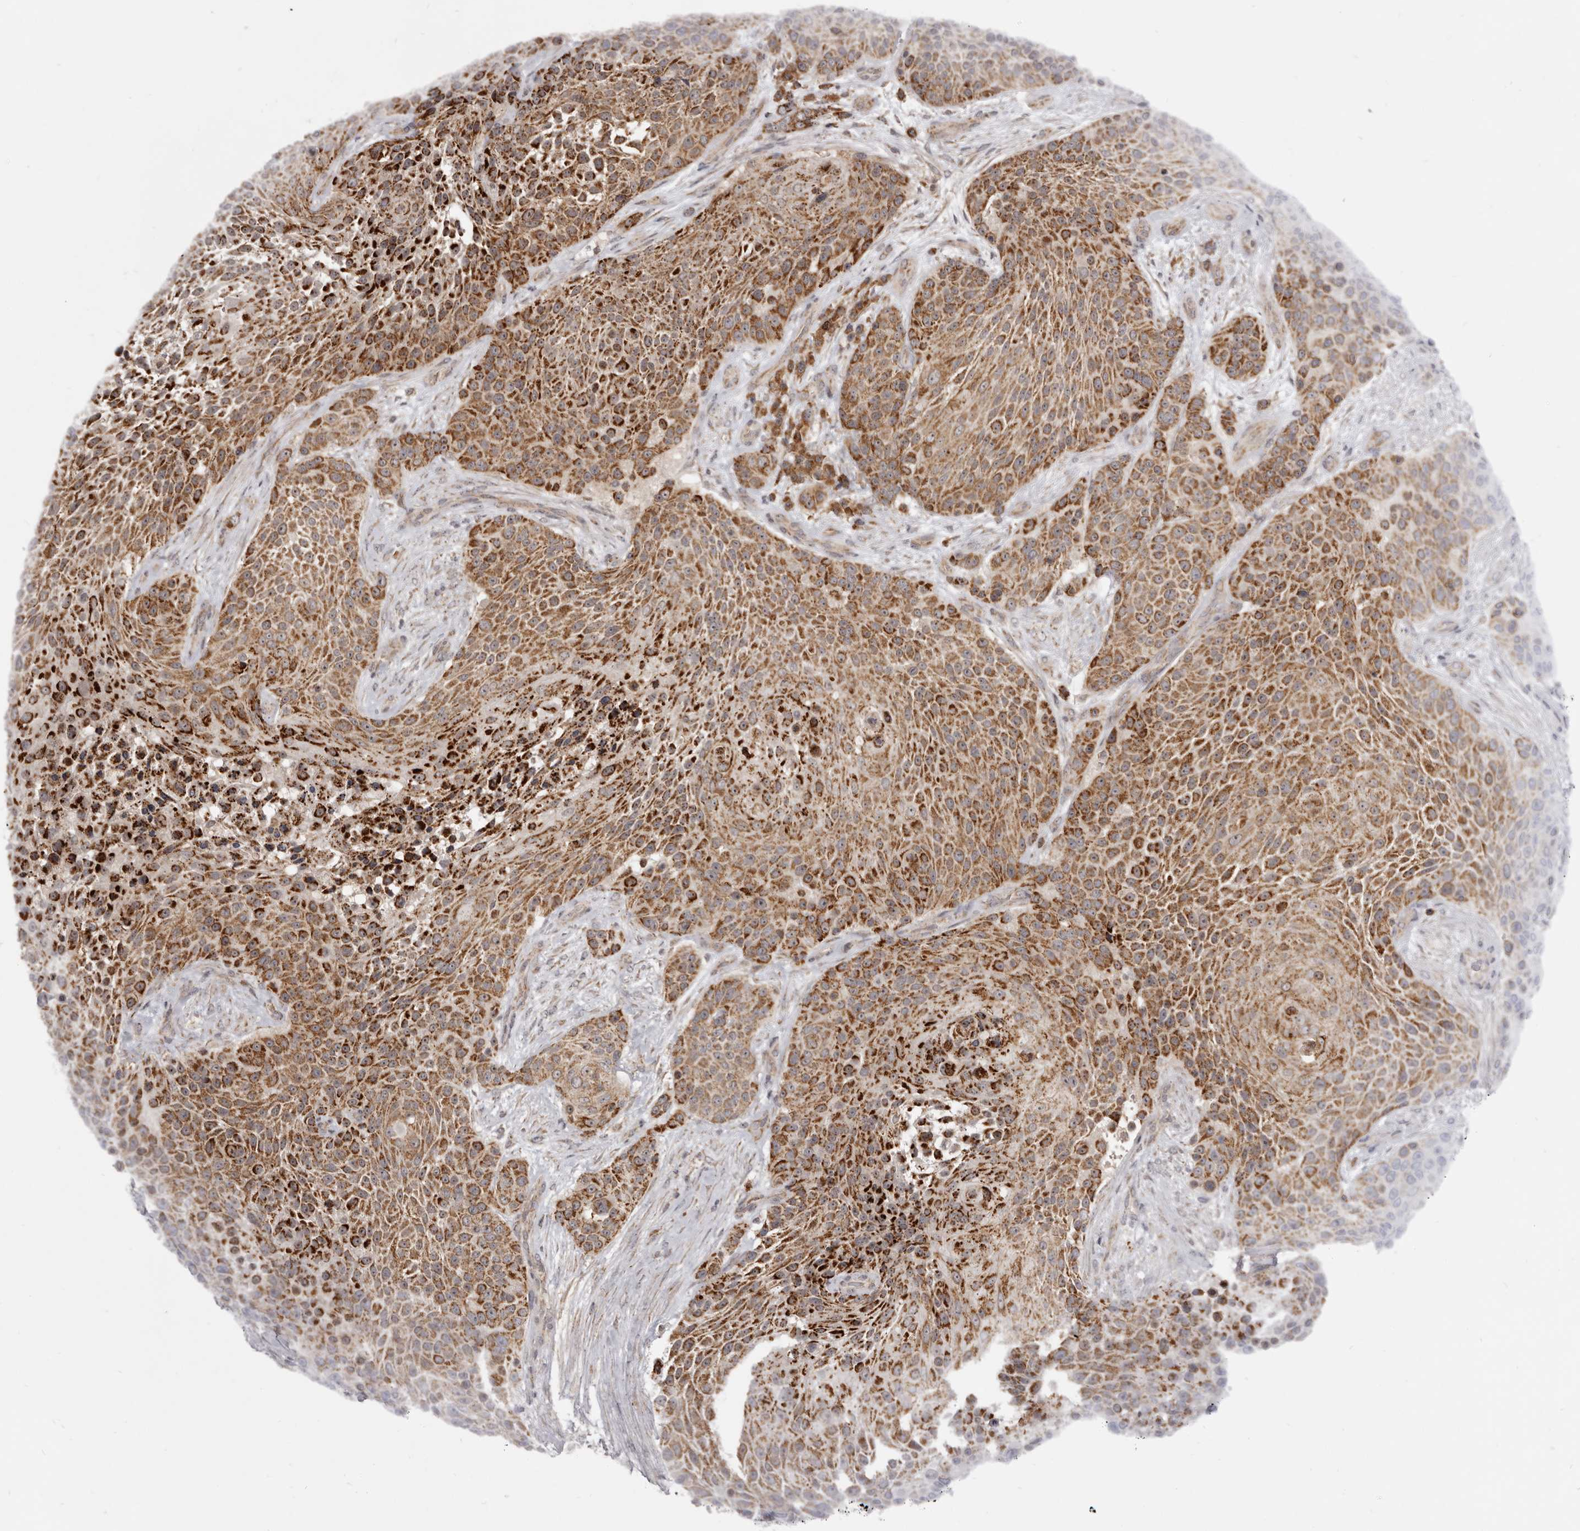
{"staining": {"intensity": "moderate", "quantity": ">75%", "location": "cytoplasmic/membranous"}, "tissue": "urothelial cancer", "cell_type": "Tumor cells", "image_type": "cancer", "snomed": [{"axis": "morphology", "description": "Urothelial carcinoma, High grade"}, {"axis": "topography", "description": "Urinary bladder"}], "caption": "The histopathology image shows staining of urothelial cancer, revealing moderate cytoplasmic/membranous protein expression (brown color) within tumor cells.", "gene": "THUMPD1", "patient": {"sex": "female", "age": 63}}